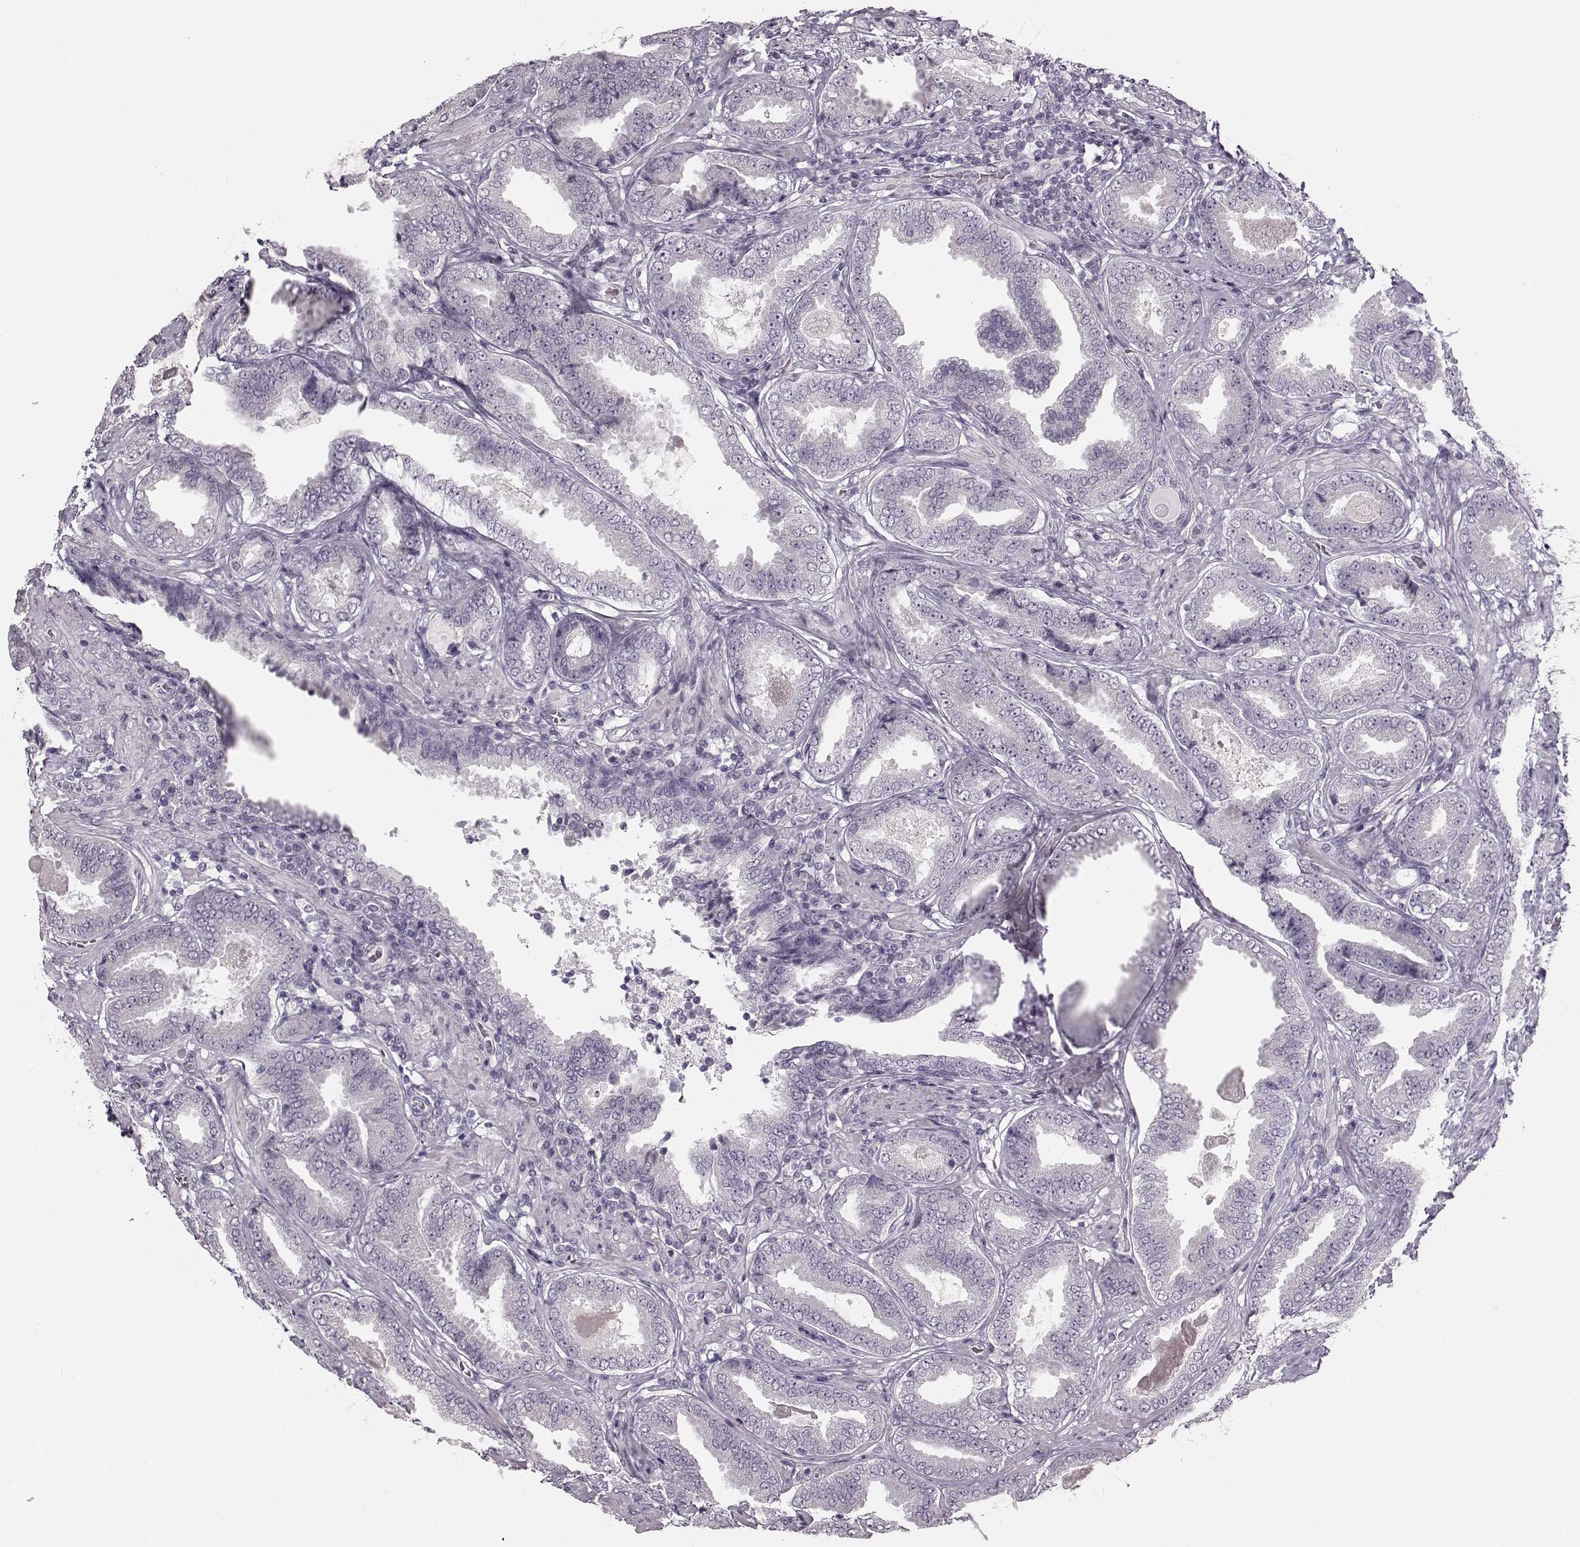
{"staining": {"intensity": "negative", "quantity": "none", "location": "none"}, "tissue": "prostate cancer", "cell_type": "Tumor cells", "image_type": "cancer", "snomed": [{"axis": "morphology", "description": "Adenocarcinoma, NOS"}, {"axis": "topography", "description": "Prostate"}], "caption": "Histopathology image shows no significant protein positivity in tumor cells of prostate cancer (adenocarcinoma).", "gene": "MAP6D1", "patient": {"sex": "male", "age": 64}}